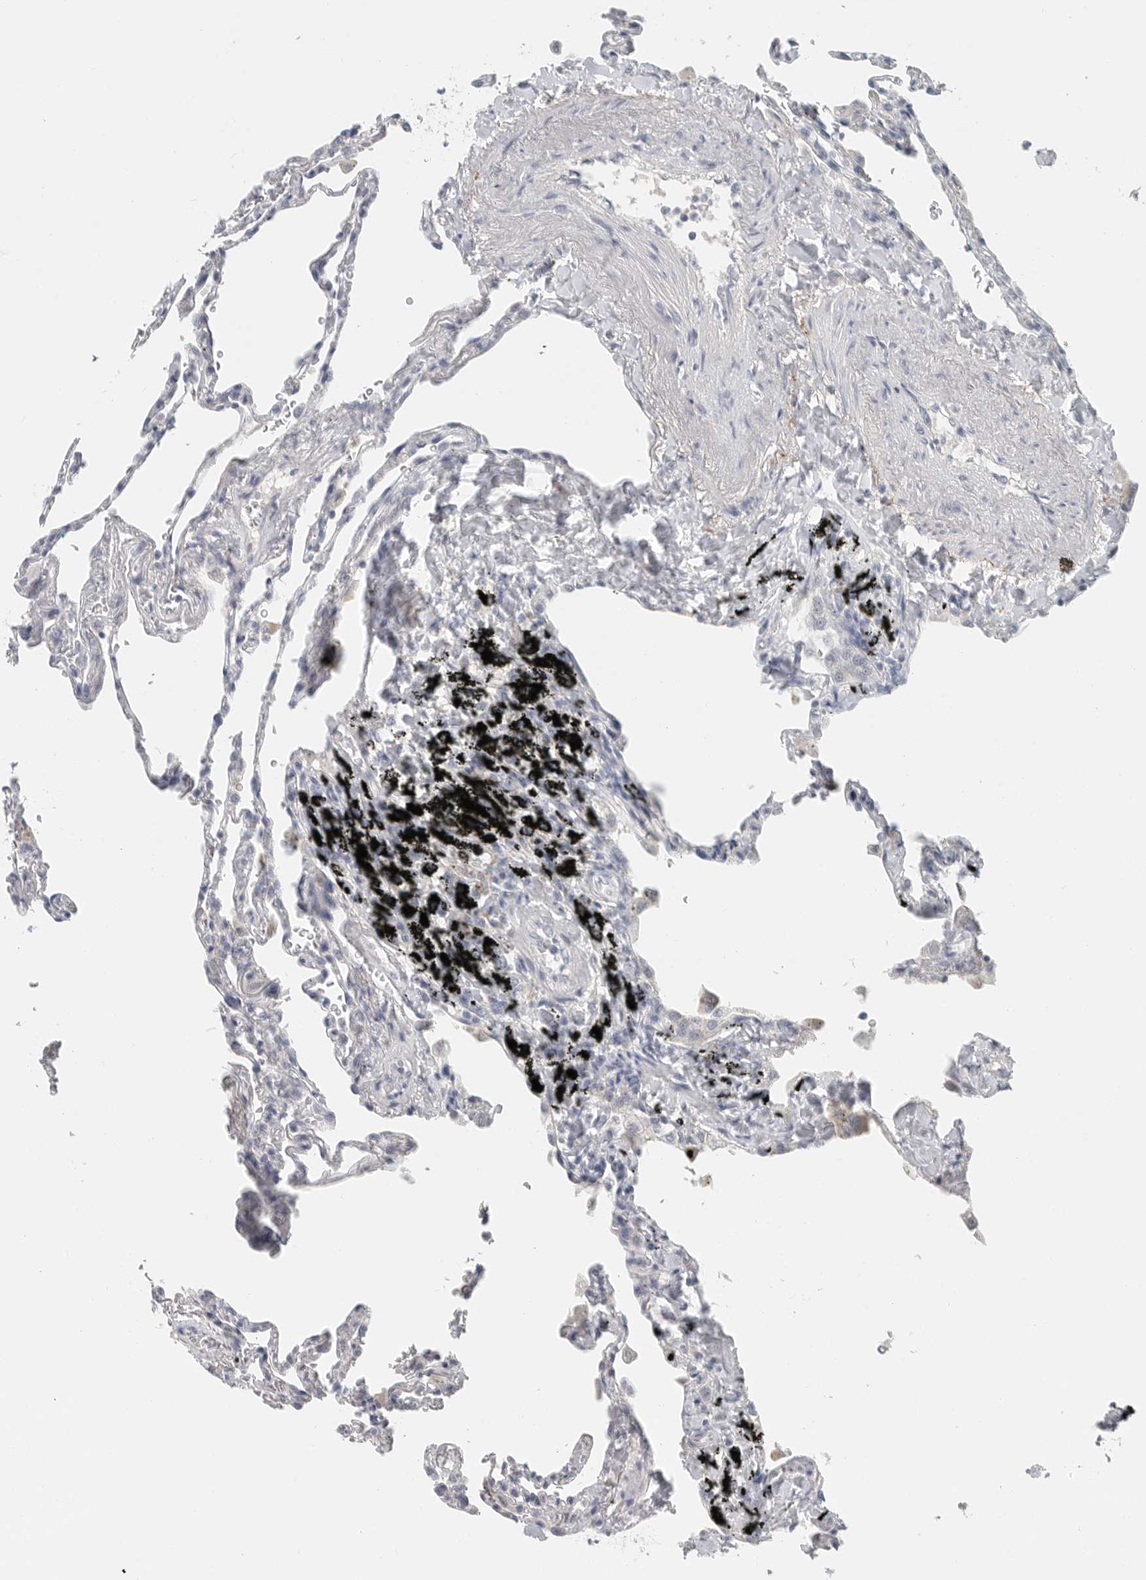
{"staining": {"intensity": "negative", "quantity": "none", "location": "none"}, "tissue": "lung", "cell_type": "Alveolar cells", "image_type": "normal", "snomed": [{"axis": "morphology", "description": "Normal tissue, NOS"}, {"axis": "topography", "description": "Lung"}], "caption": "A high-resolution histopathology image shows IHC staining of benign lung, which demonstrates no significant staining in alveolar cells. (DAB immunohistochemistry (IHC), high magnification).", "gene": "PAM", "patient": {"sex": "male", "age": 59}}